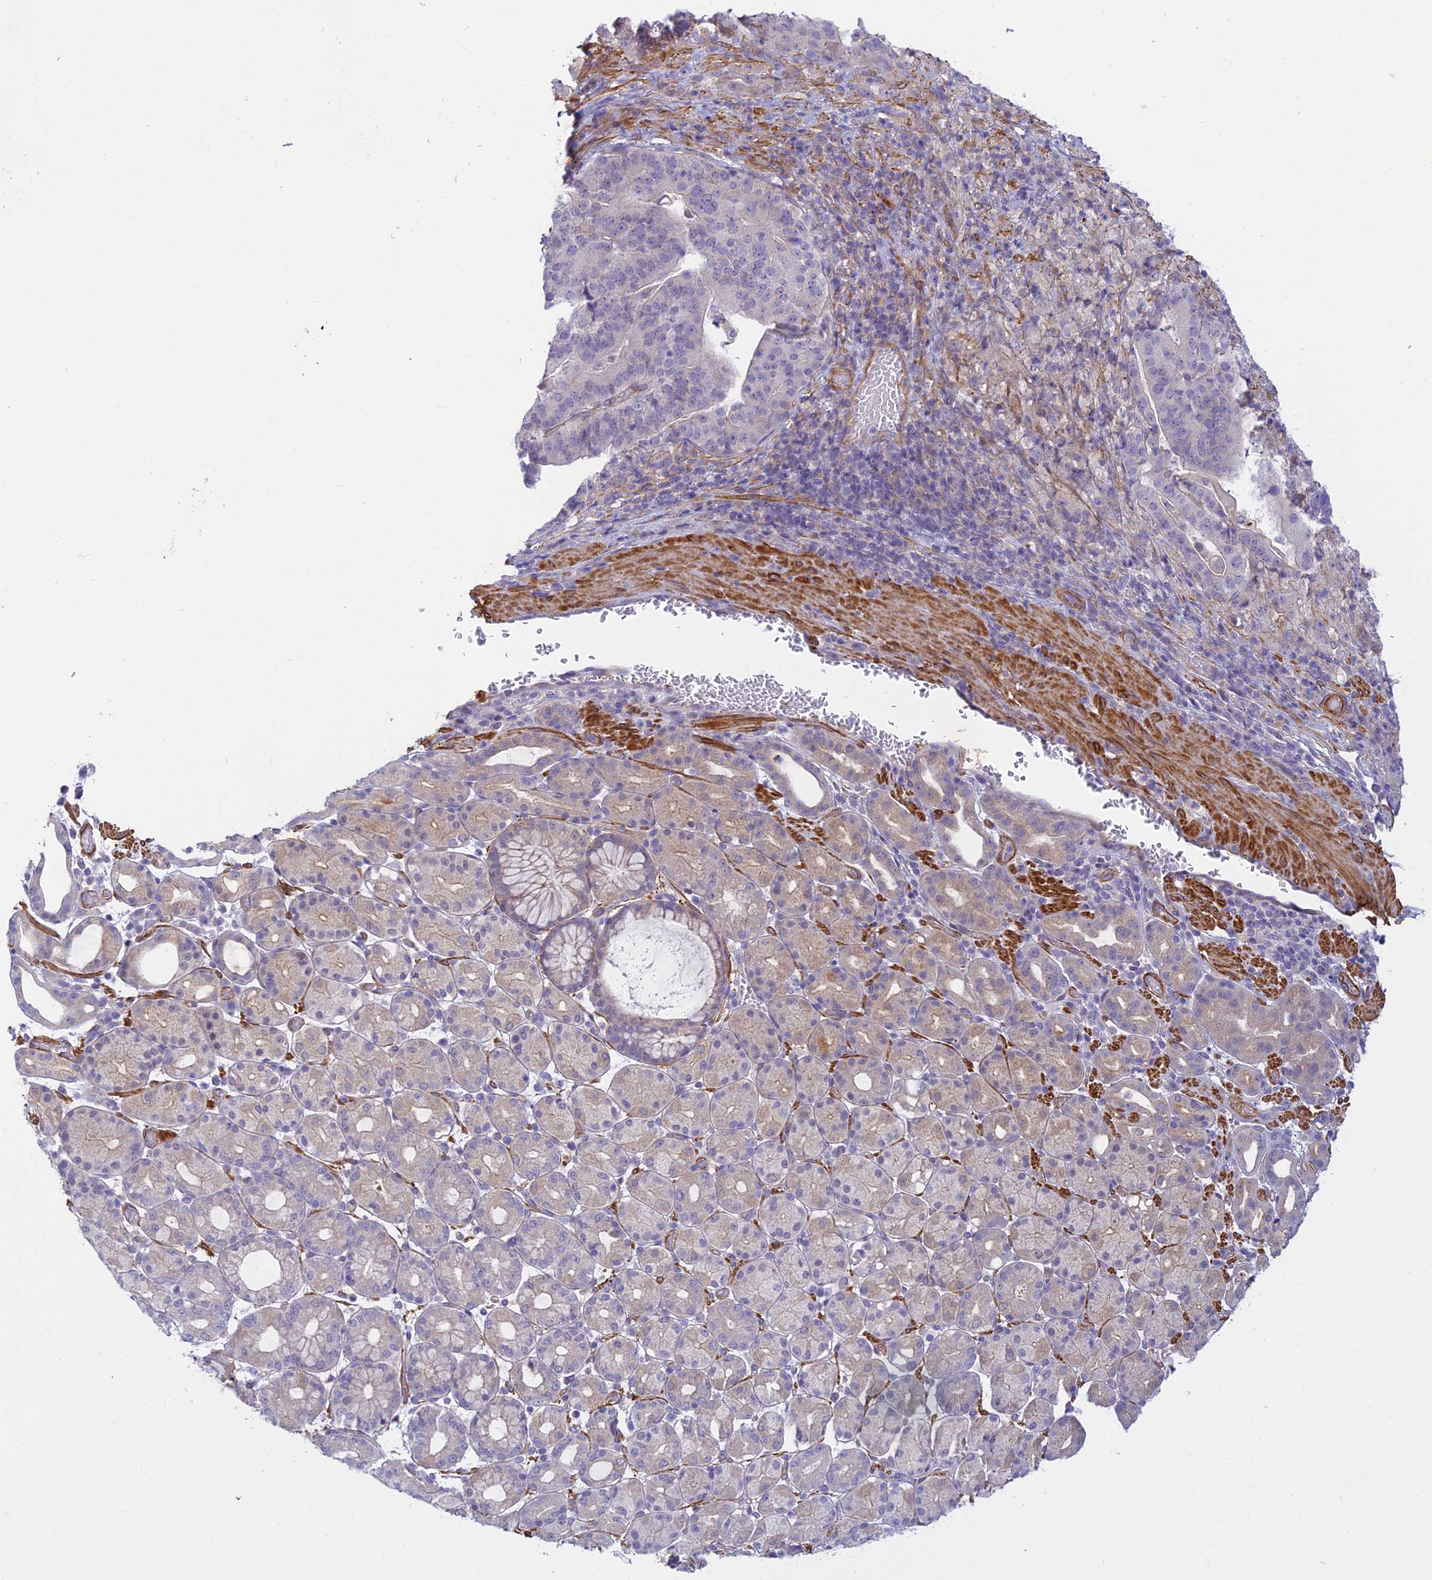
{"staining": {"intensity": "negative", "quantity": "none", "location": "none"}, "tissue": "stomach cancer", "cell_type": "Tumor cells", "image_type": "cancer", "snomed": [{"axis": "morphology", "description": "Adenocarcinoma, NOS"}, {"axis": "topography", "description": "Stomach"}], "caption": "The image exhibits no significant expression in tumor cells of adenocarcinoma (stomach).", "gene": "FBXW4", "patient": {"sex": "male", "age": 48}}